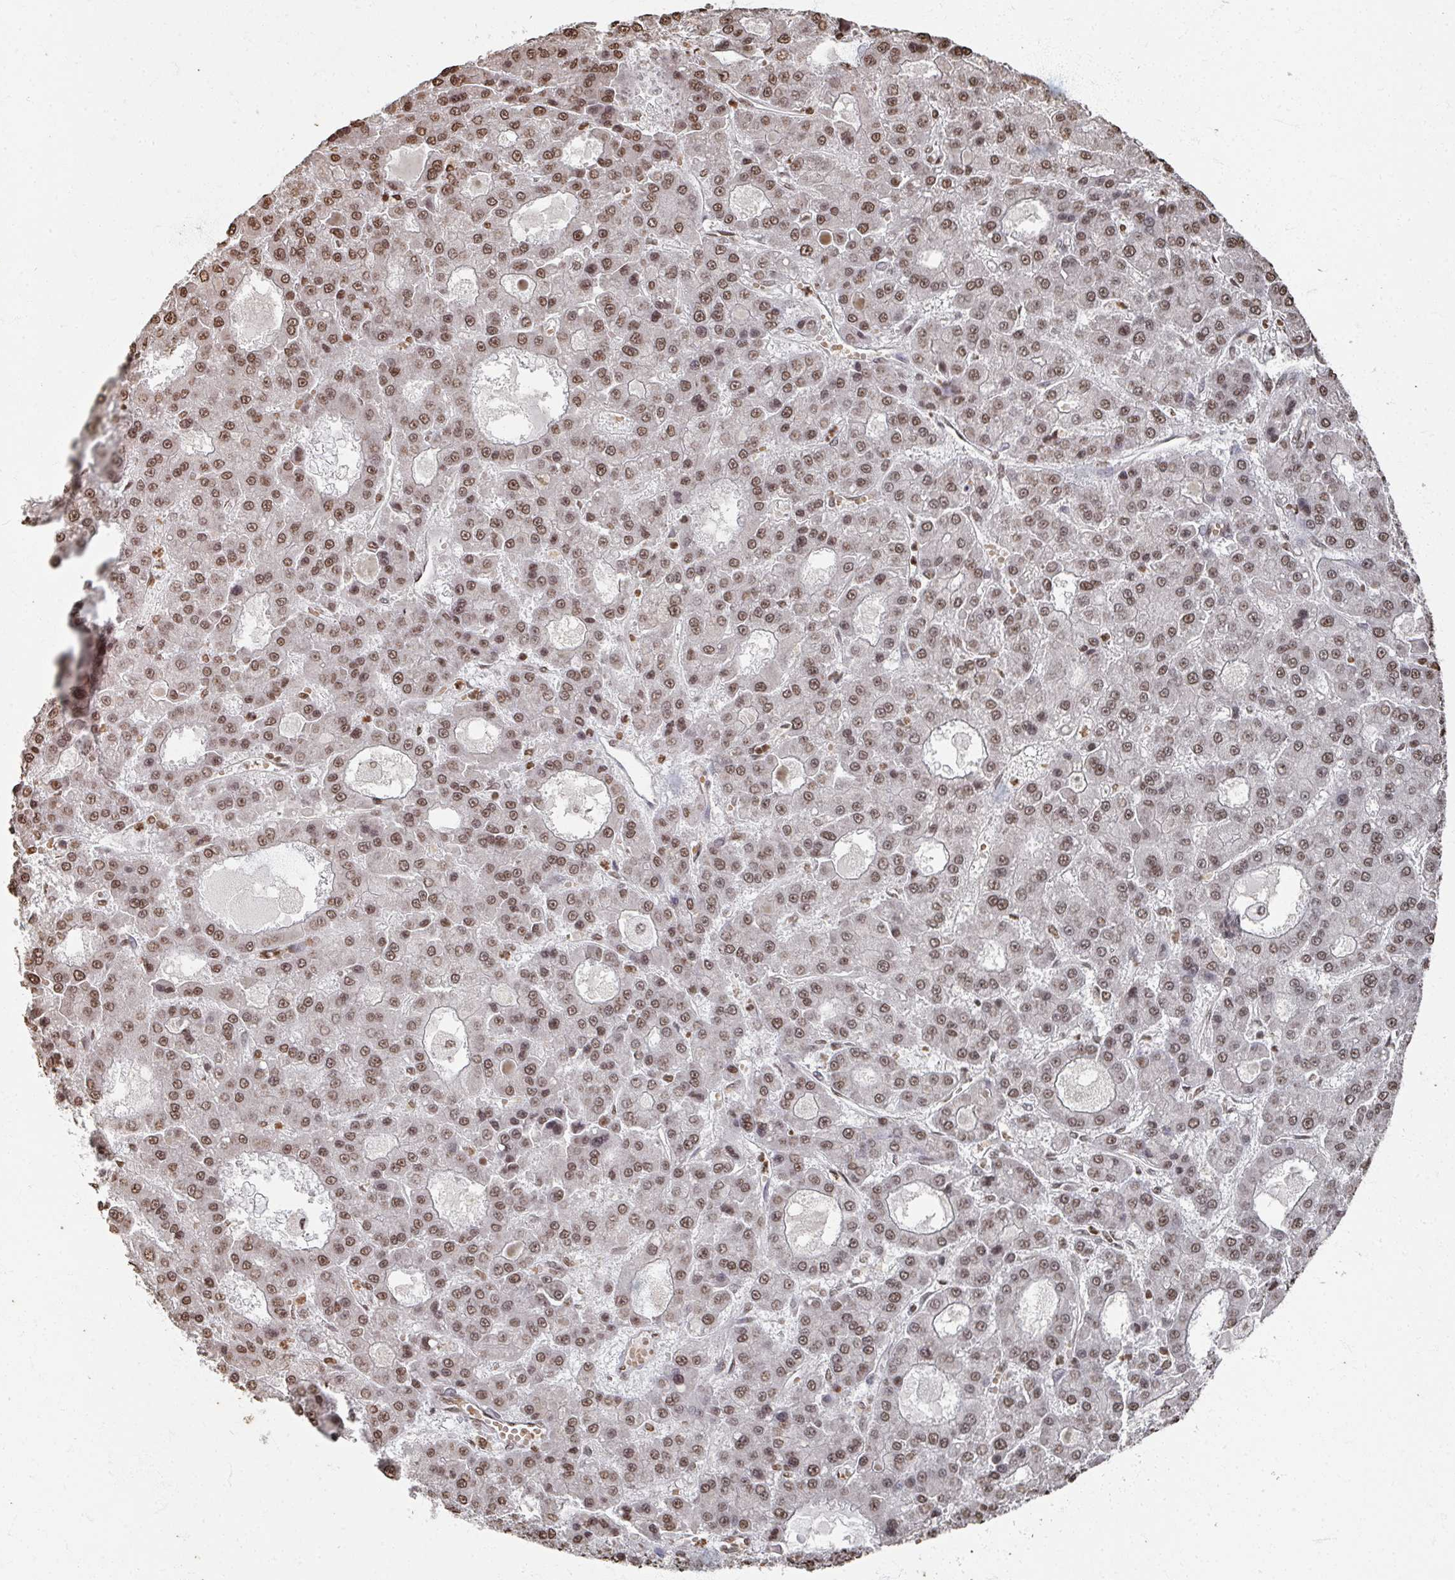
{"staining": {"intensity": "moderate", "quantity": ">75%", "location": "nuclear"}, "tissue": "liver cancer", "cell_type": "Tumor cells", "image_type": "cancer", "snomed": [{"axis": "morphology", "description": "Carcinoma, Hepatocellular, NOS"}, {"axis": "topography", "description": "Liver"}], "caption": "Human liver cancer (hepatocellular carcinoma) stained with a protein marker shows moderate staining in tumor cells.", "gene": "DCUN1D5", "patient": {"sex": "male", "age": 70}}